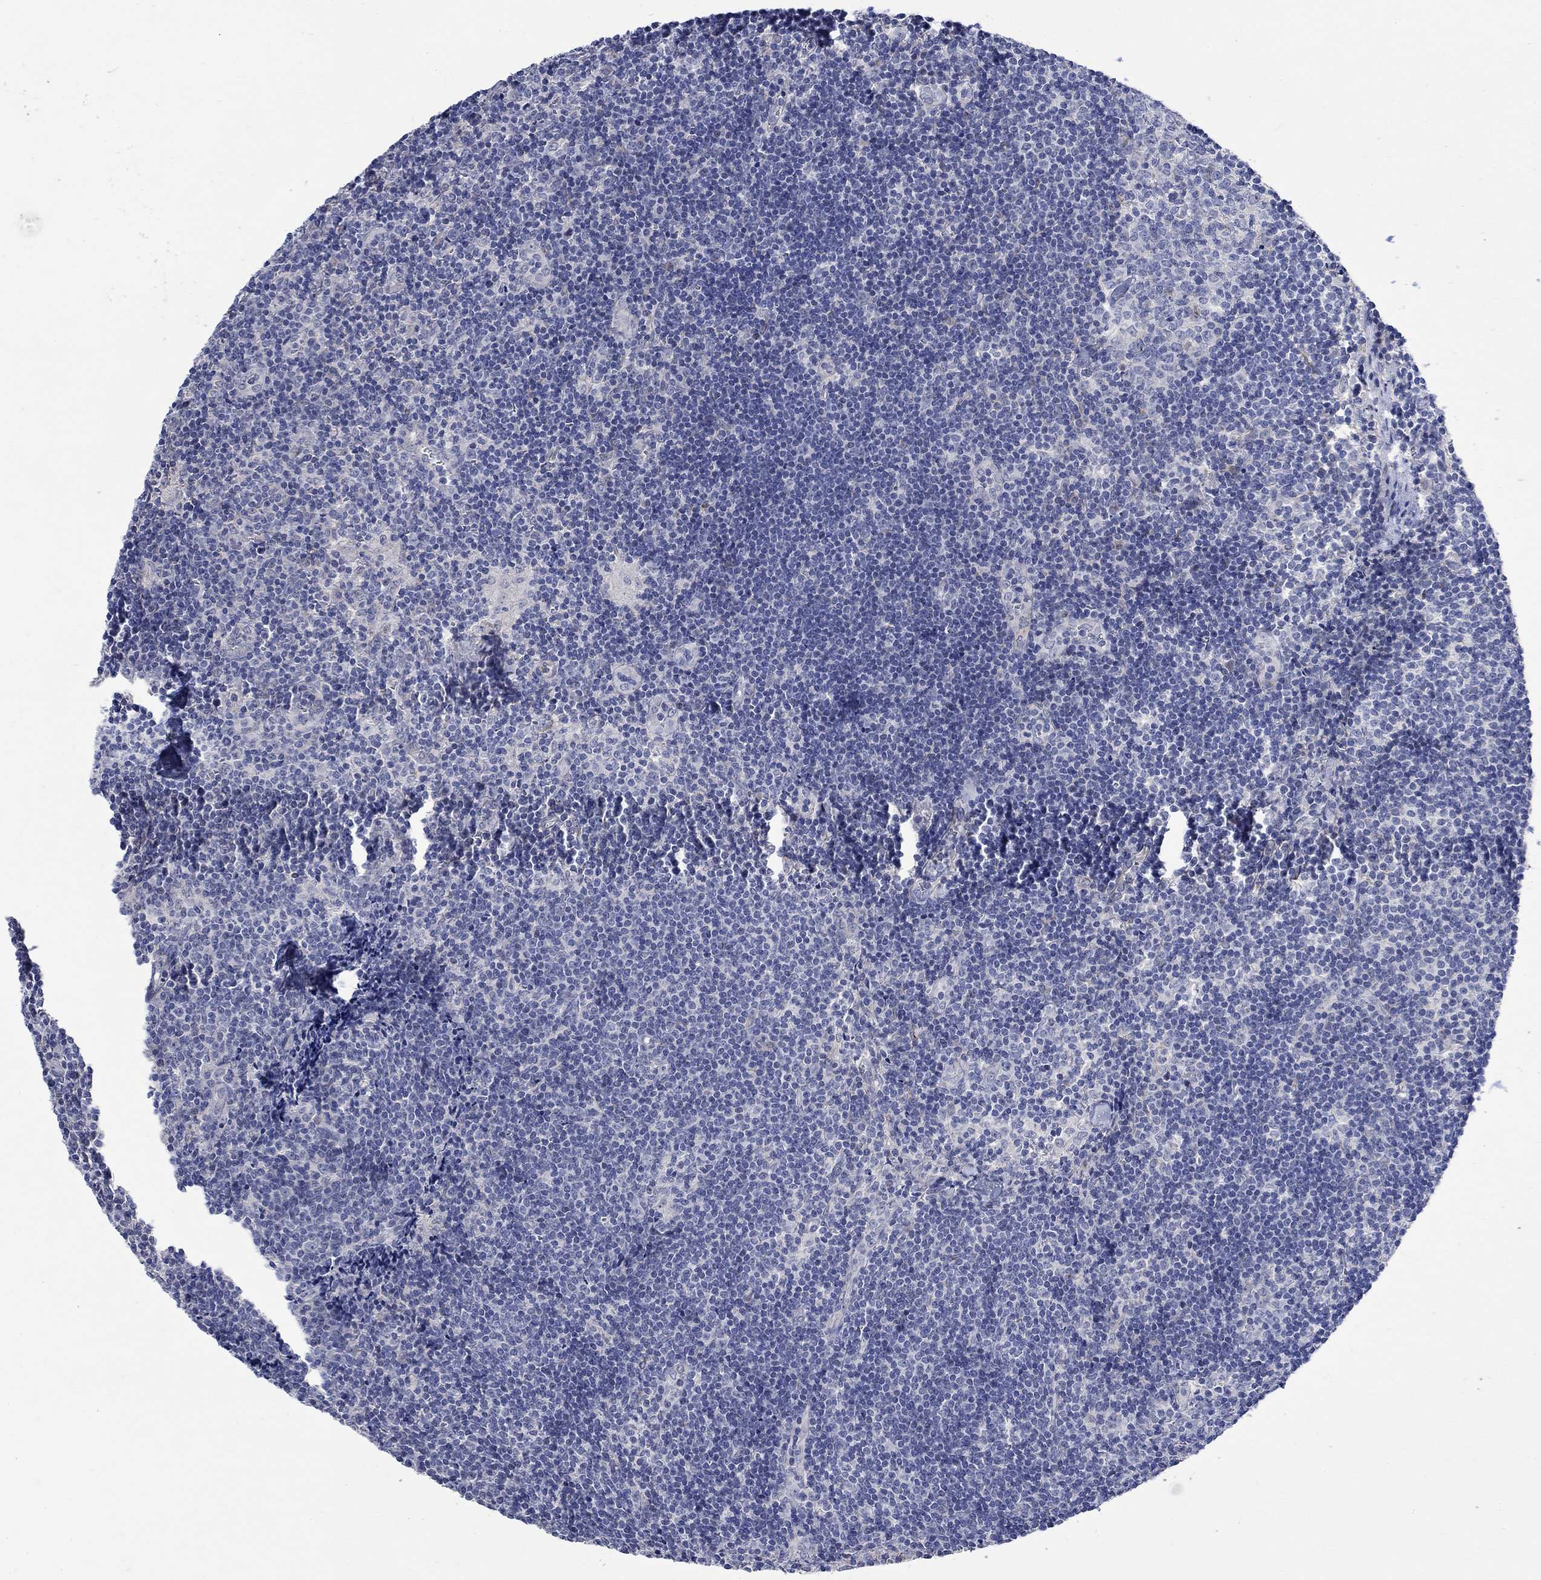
{"staining": {"intensity": "negative", "quantity": "none", "location": "none"}, "tissue": "lymph node", "cell_type": "Germinal center cells", "image_type": "normal", "snomed": [{"axis": "morphology", "description": "Normal tissue, NOS"}, {"axis": "topography", "description": "Lymph node"}], "caption": "Lymph node was stained to show a protein in brown. There is no significant positivity in germinal center cells. Nuclei are stained in blue.", "gene": "DLK1", "patient": {"sex": "female", "age": 52}}